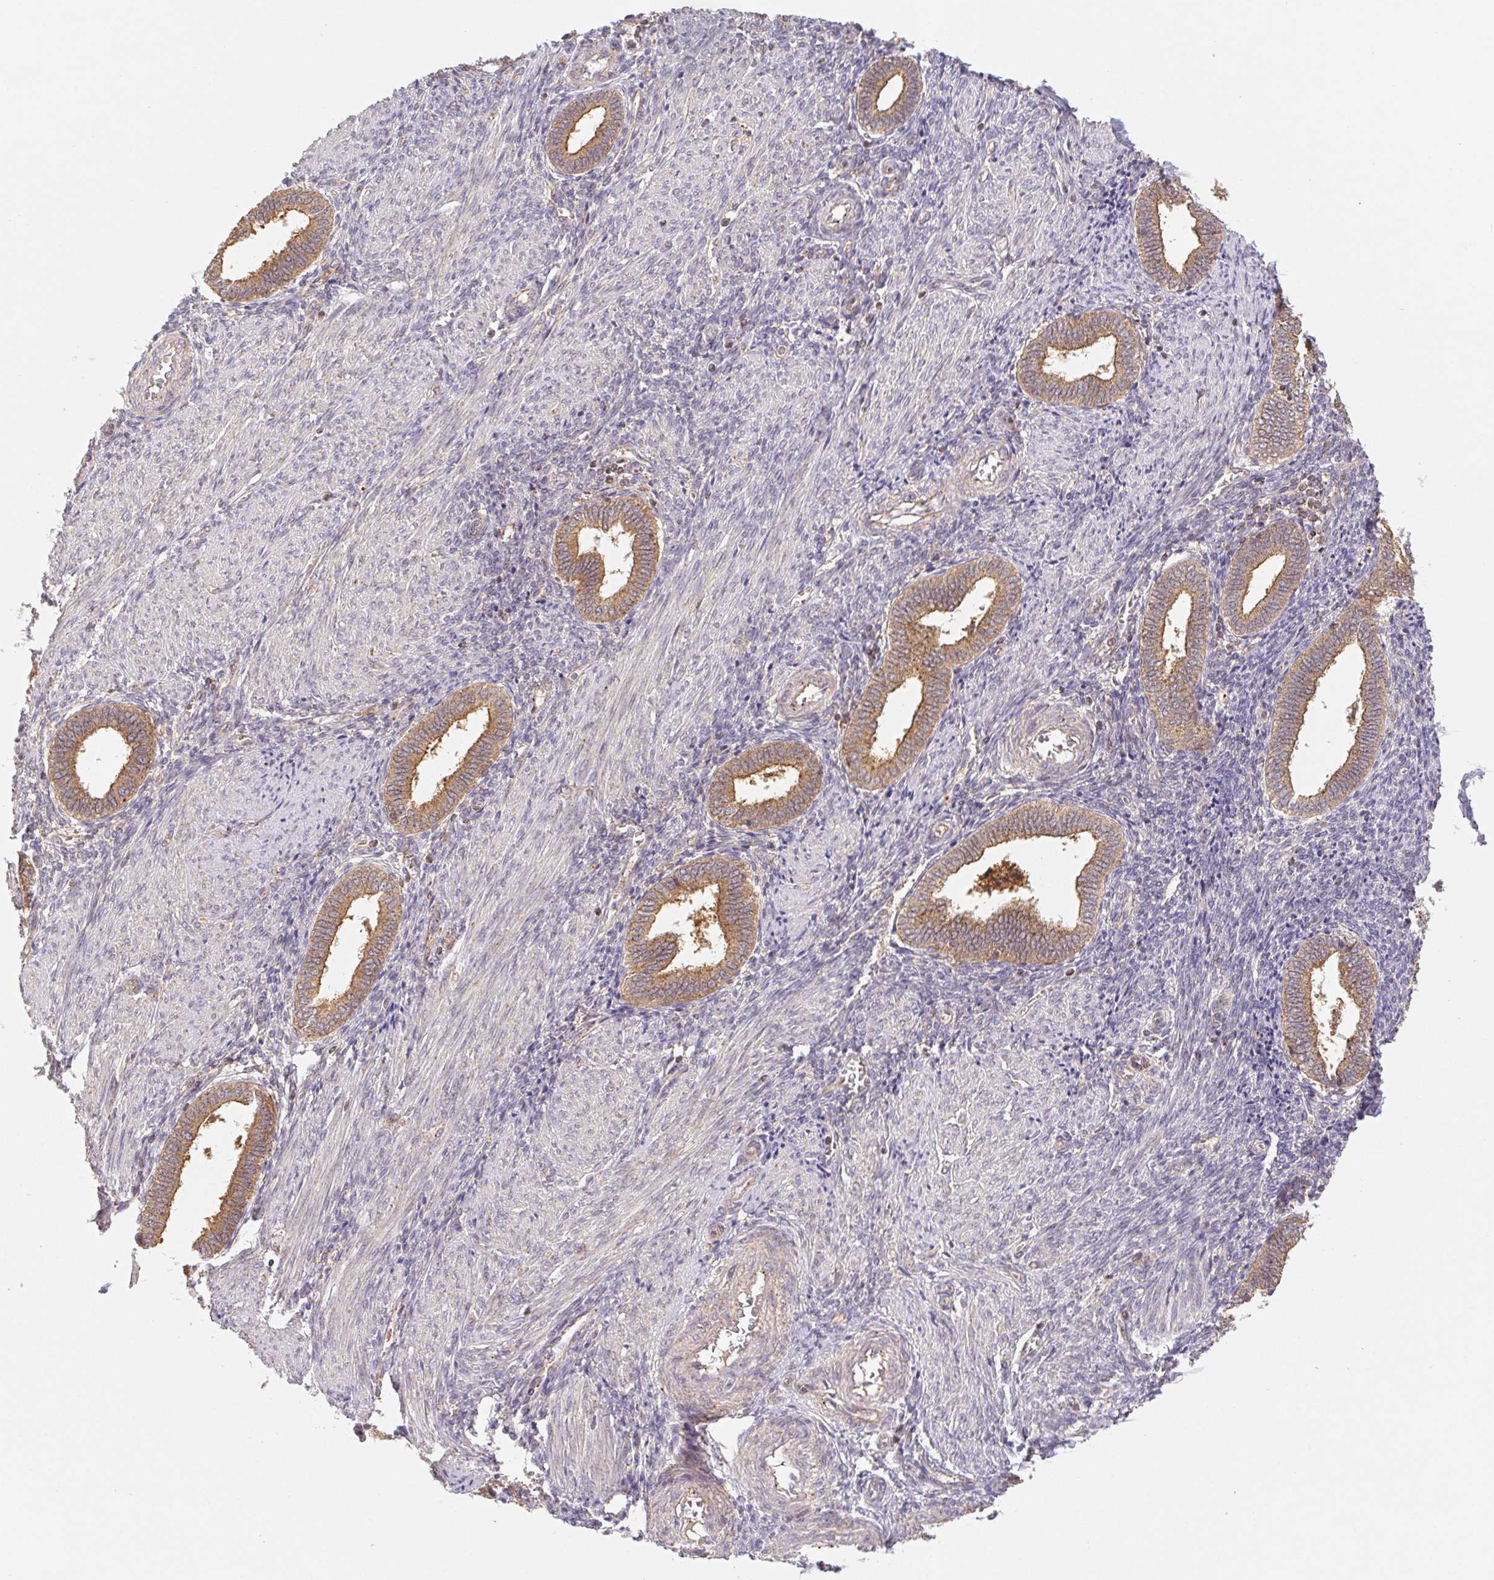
{"staining": {"intensity": "weak", "quantity": "<25%", "location": "cytoplasmic/membranous"}, "tissue": "endometrium", "cell_type": "Cells in endometrial stroma", "image_type": "normal", "snomed": [{"axis": "morphology", "description": "Normal tissue, NOS"}, {"axis": "topography", "description": "Endometrium"}], "caption": "IHC photomicrograph of unremarkable human endometrium stained for a protein (brown), which displays no staining in cells in endometrial stroma.", "gene": "MTHFD1L", "patient": {"sex": "female", "age": 42}}